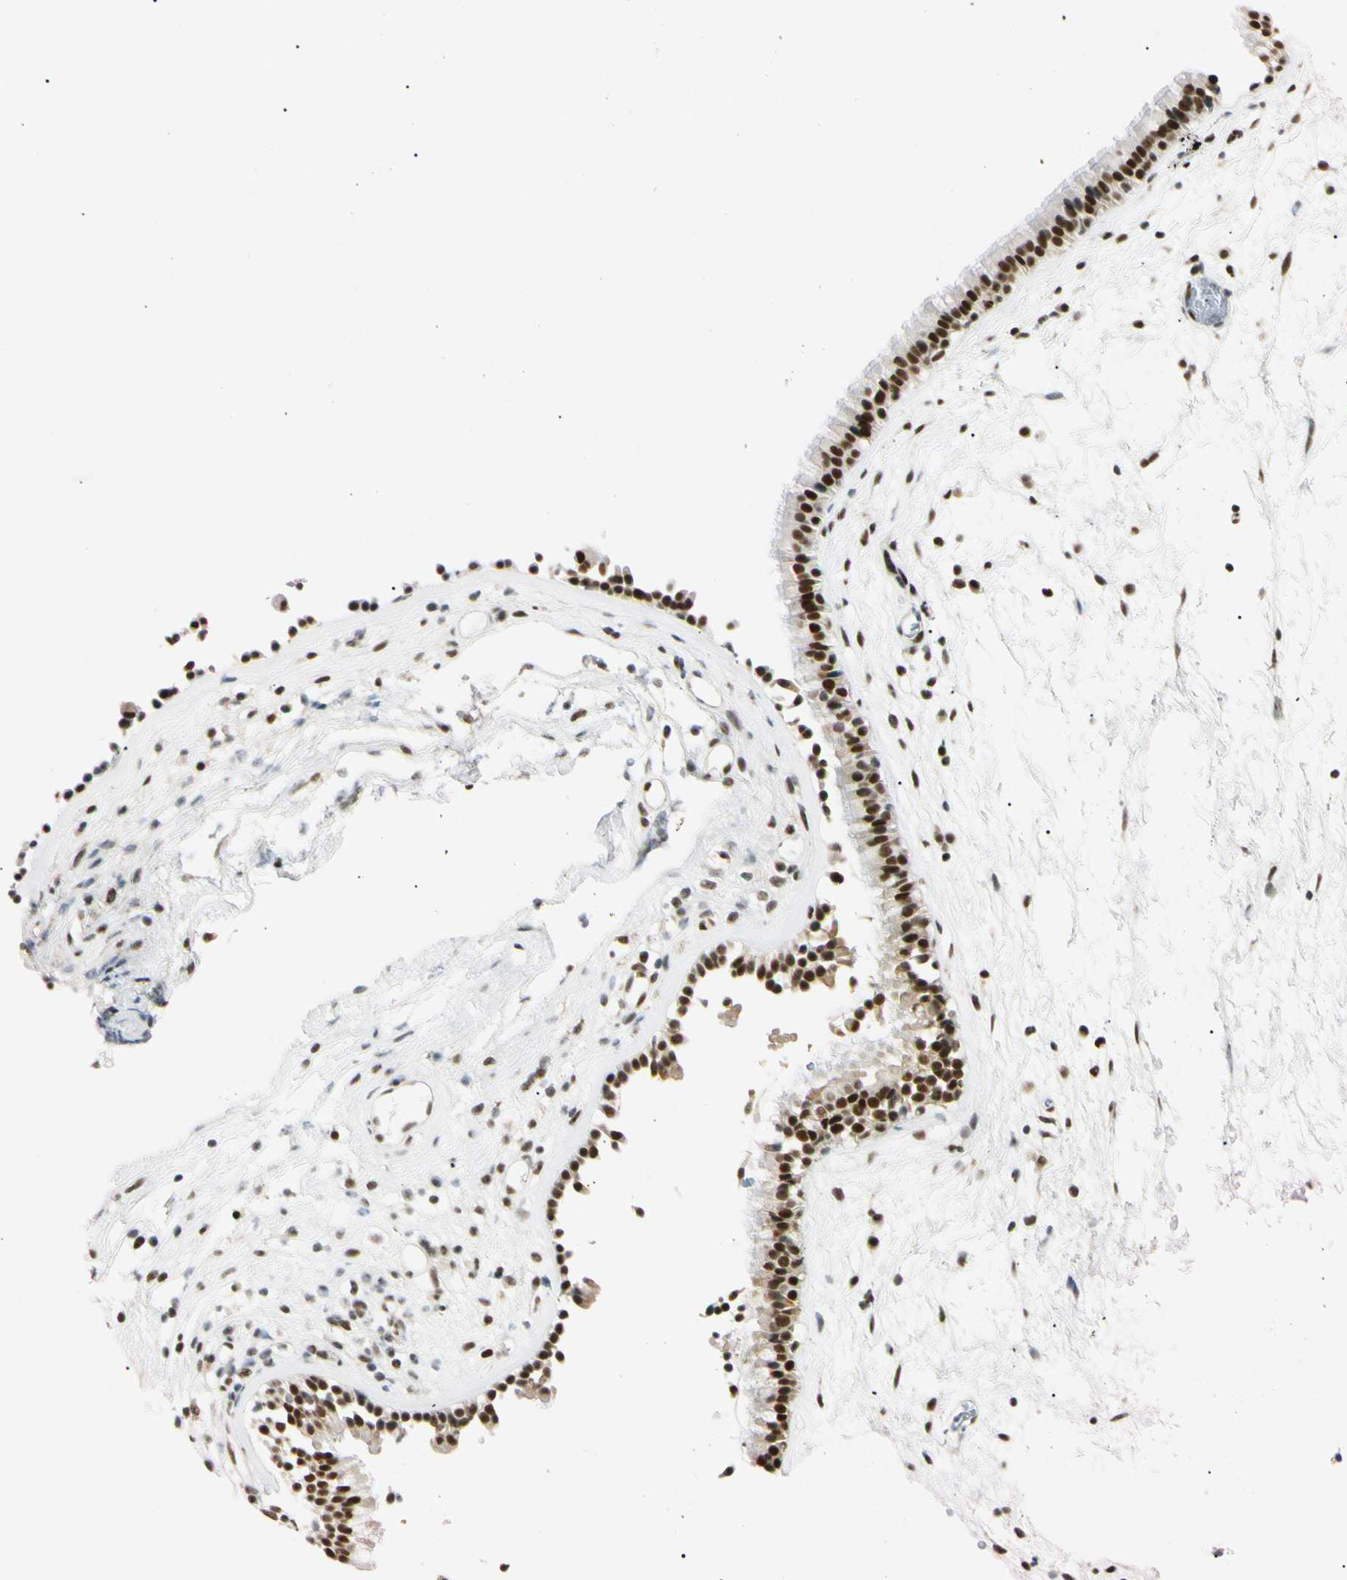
{"staining": {"intensity": "strong", "quantity": ">75%", "location": "nuclear"}, "tissue": "nasopharynx", "cell_type": "Respiratory epithelial cells", "image_type": "normal", "snomed": [{"axis": "morphology", "description": "Normal tissue, NOS"}, {"axis": "morphology", "description": "Inflammation, NOS"}, {"axis": "topography", "description": "Nasopharynx"}], "caption": "DAB immunohistochemical staining of normal human nasopharynx reveals strong nuclear protein positivity in approximately >75% of respiratory epithelial cells. (DAB = brown stain, brightfield microscopy at high magnification).", "gene": "ZNF134", "patient": {"sex": "male", "age": 48}}